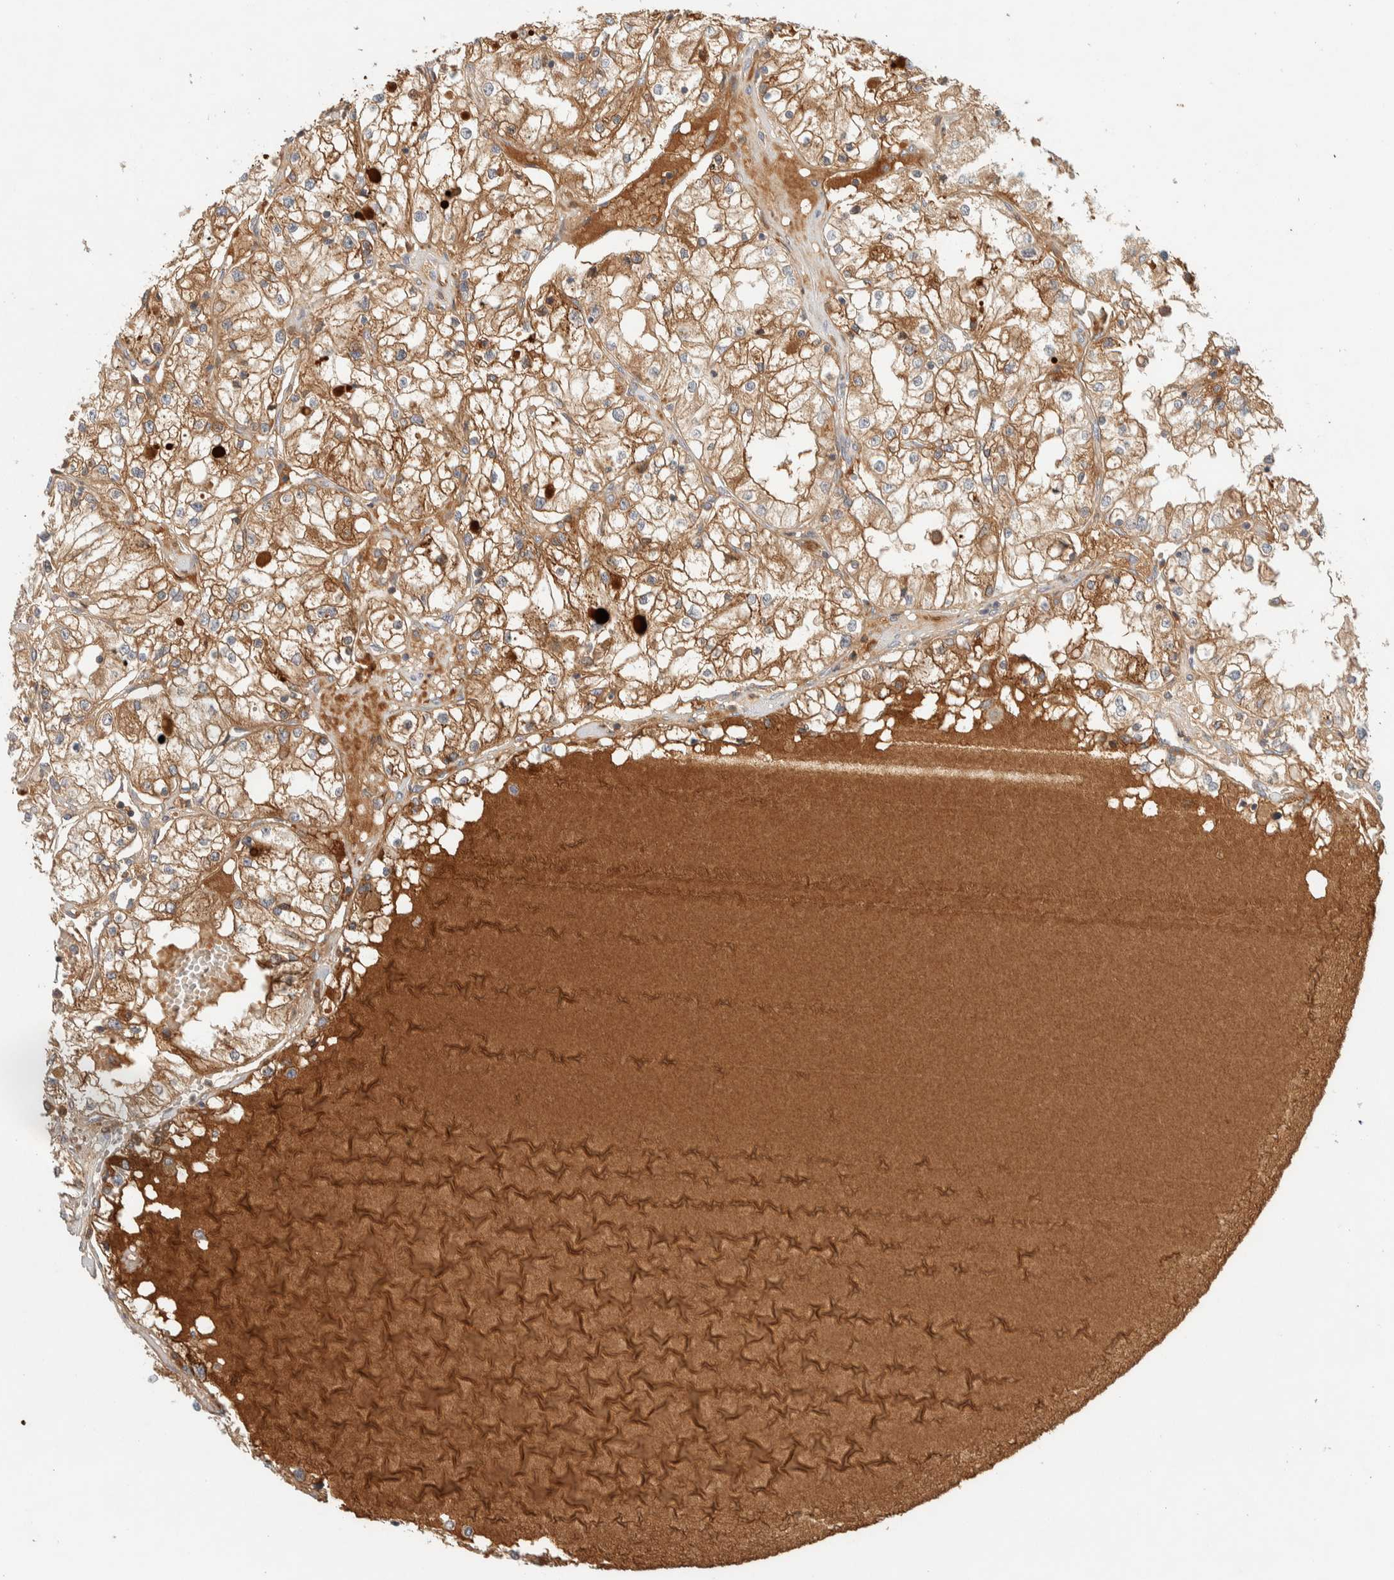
{"staining": {"intensity": "moderate", "quantity": ">75%", "location": "cytoplasmic/membranous"}, "tissue": "renal cancer", "cell_type": "Tumor cells", "image_type": "cancer", "snomed": [{"axis": "morphology", "description": "Adenocarcinoma, NOS"}, {"axis": "topography", "description": "Kidney"}], "caption": "Moderate cytoplasmic/membranous expression is seen in approximately >75% of tumor cells in adenocarcinoma (renal).", "gene": "FAM167A", "patient": {"sex": "male", "age": 68}}